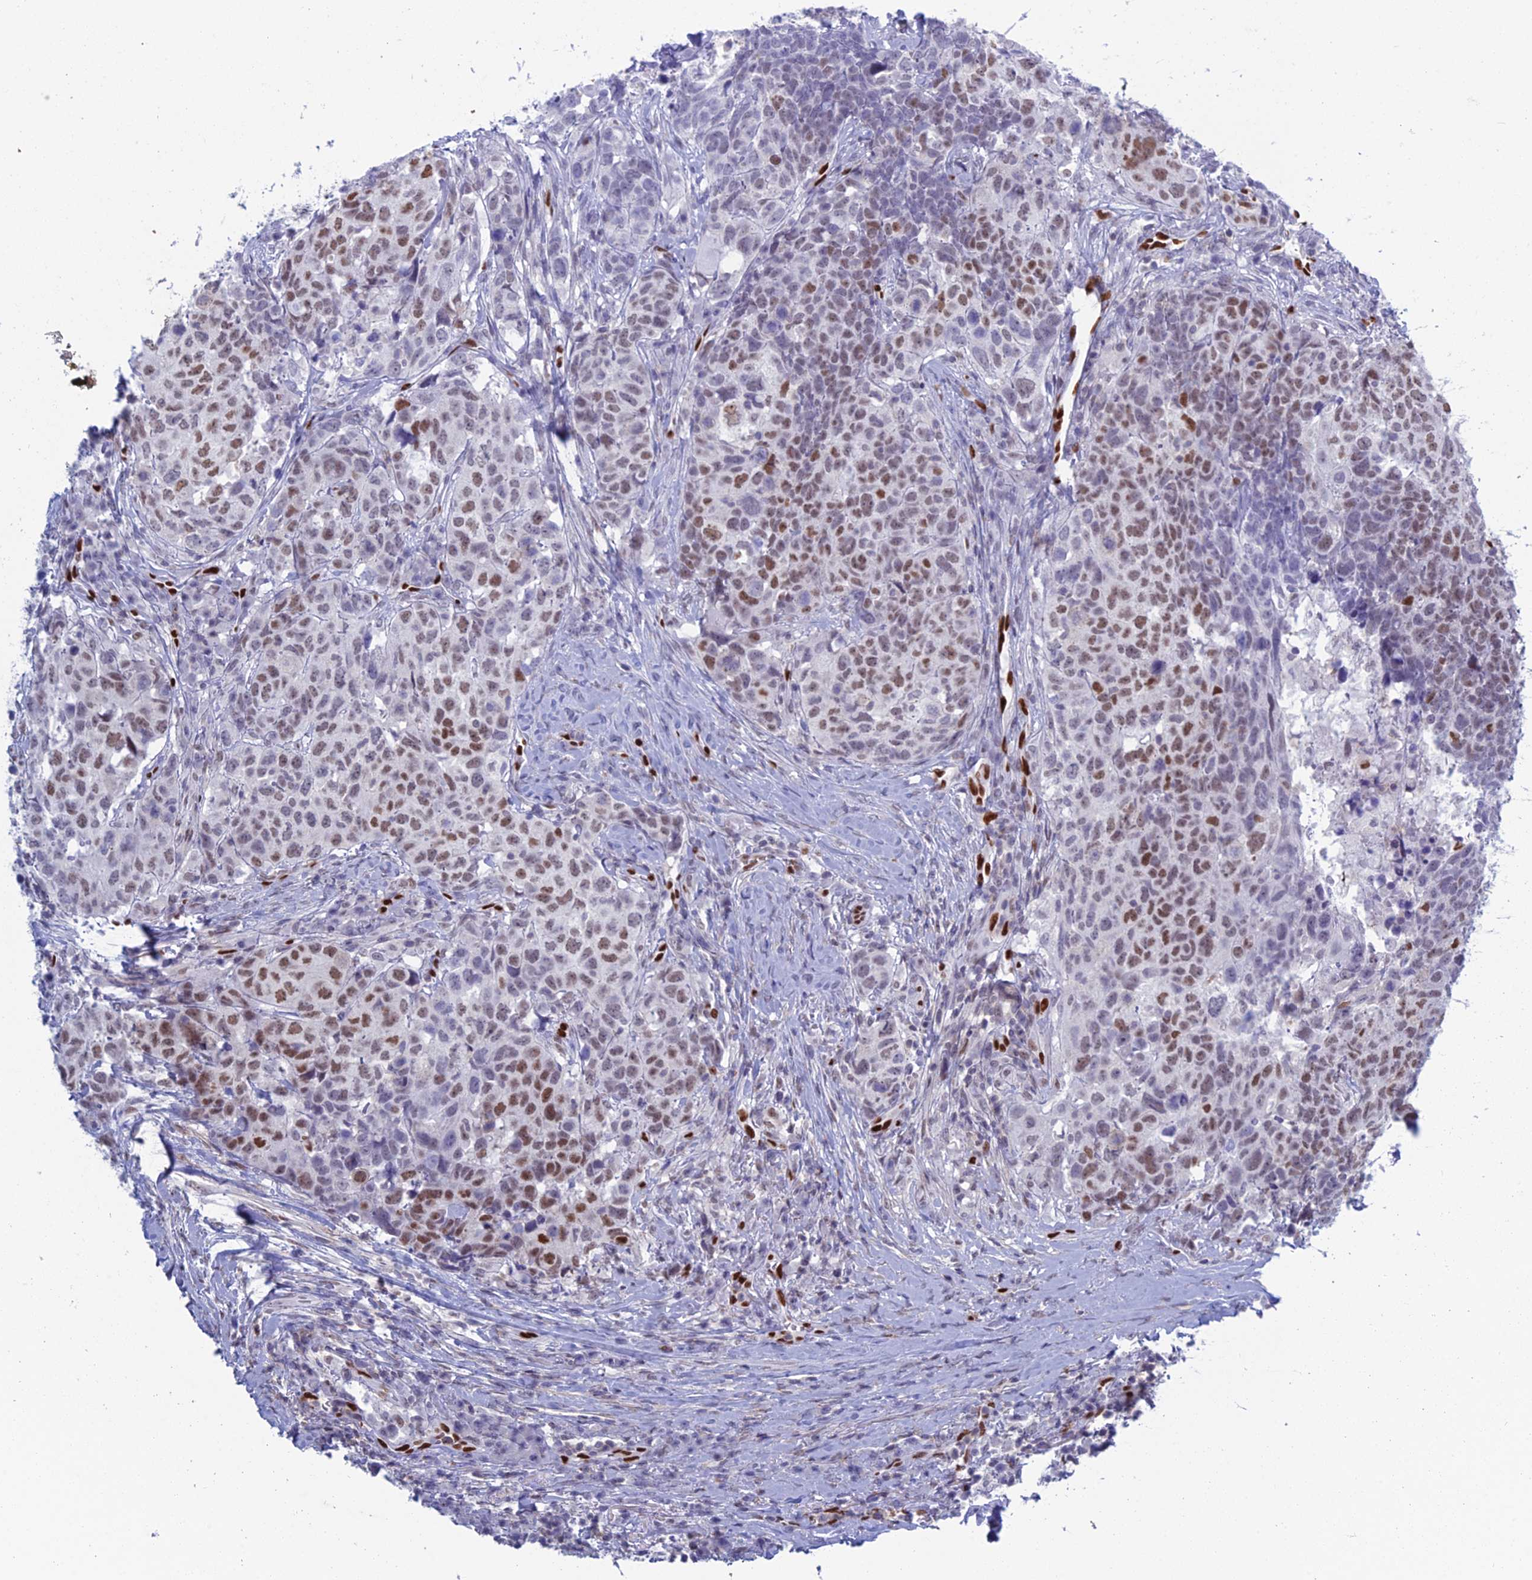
{"staining": {"intensity": "moderate", "quantity": "<25%", "location": "nuclear"}, "tissue": "head and neck cancer", "cell_type": "Tumor cells", "image_type": "cancer", "snomed": [{"axis": "morphology", "description": "Squamous cell carcinoma, NOS"}, {"axis": "topography", "description": "Head-Neck"}], "caption": "Immunohistochemical staining of head and neck squamous cell carcinoma displays moderate nuclear protein staining in approximately <25% of tumor cells.", "gene": "NOL4L", "patient": {"sex": "male", "age": 66}}